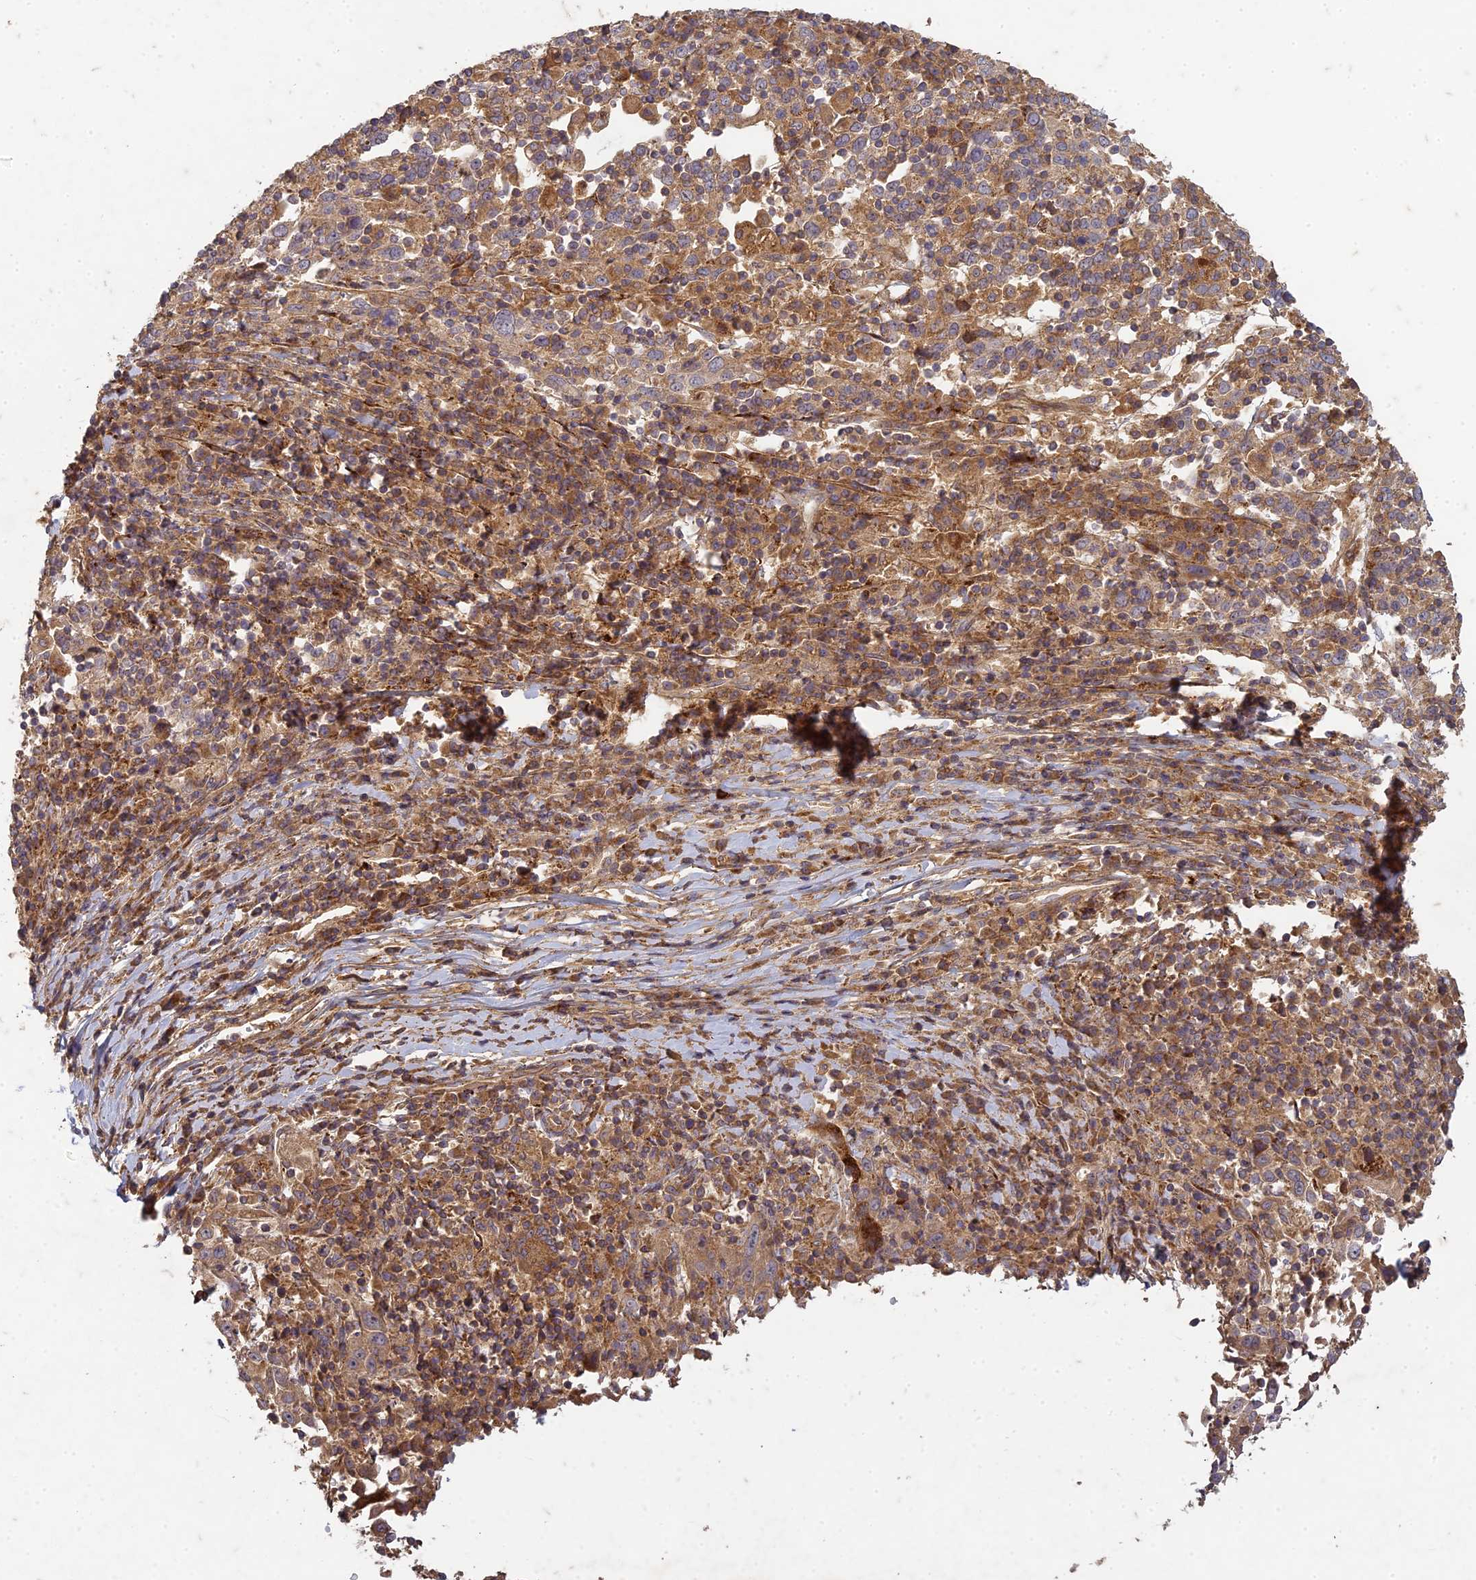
{"staining": {"intensity": "weak", "quantity": ">75%", "location": "cytoplasmic/membranous"}, "tissue": "cervical cancer", "cell_type": "Tumor cells", "image_type": "cancer", "snomed": [{"axis": "morphology", "description": "Squamous cell carcinoma, NOS"}, {"axis": "topography", "description": "Cervix"}], "caption": "The histopathology image displays a brown stain indicating the presence of a protein in the cytoplasmic/membranous of tumor cells in cervical cancer (squamous cell carcinoma). The protein is stained brown, and the nuclei are stained in blue (DAB (3,3'-diaminobenzidine) IHC with brightfield microscopy, high magnification).", "gene": "TCF25", "patient": {"sex": "female", "age": 46}}